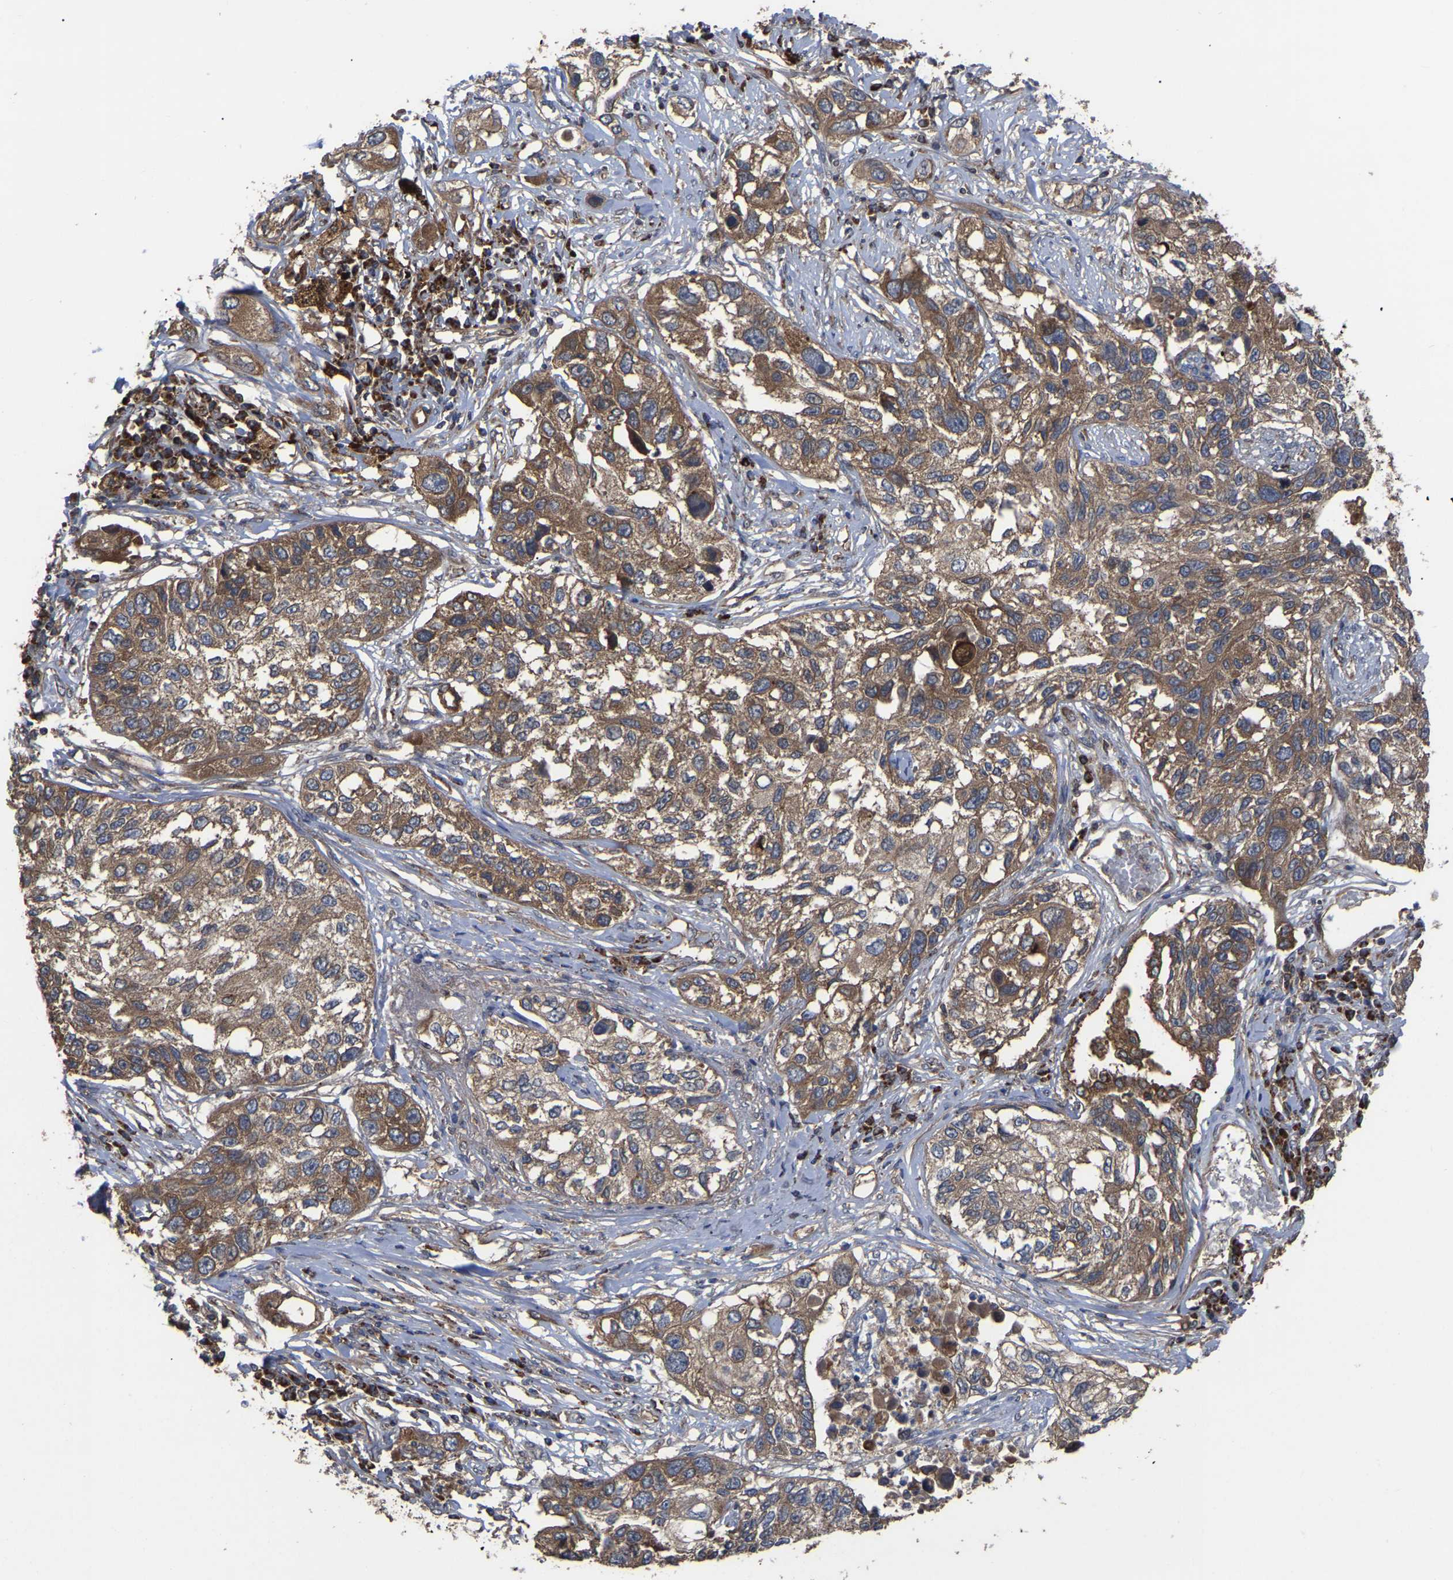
{"staining": {"intensity": "moderate", "quantity": ">75%", "location": "cytoplasmic/membranous"}, "tissue": "lung cancer", "cell_type": "Tumor cells", "image_type": "cancer", "snomed": [{"axis": "morphology", "description": "Squamous cell carcinoma, NOS"}, {"axis": "topography", "description": "Lung"}], "caption": "Immunohistochemistry of human squamous cell carcinoma (lung) demonstrates medium levels of moderate cytoplasmic/membranous expression in about >75% of tumor cells. (DAB (3,3'-diaminobenzidine) = brown stain, brightfield microscopy at high magnification).", "gene": "GCC1", "patient": {"sex": "male", "age": 71}}